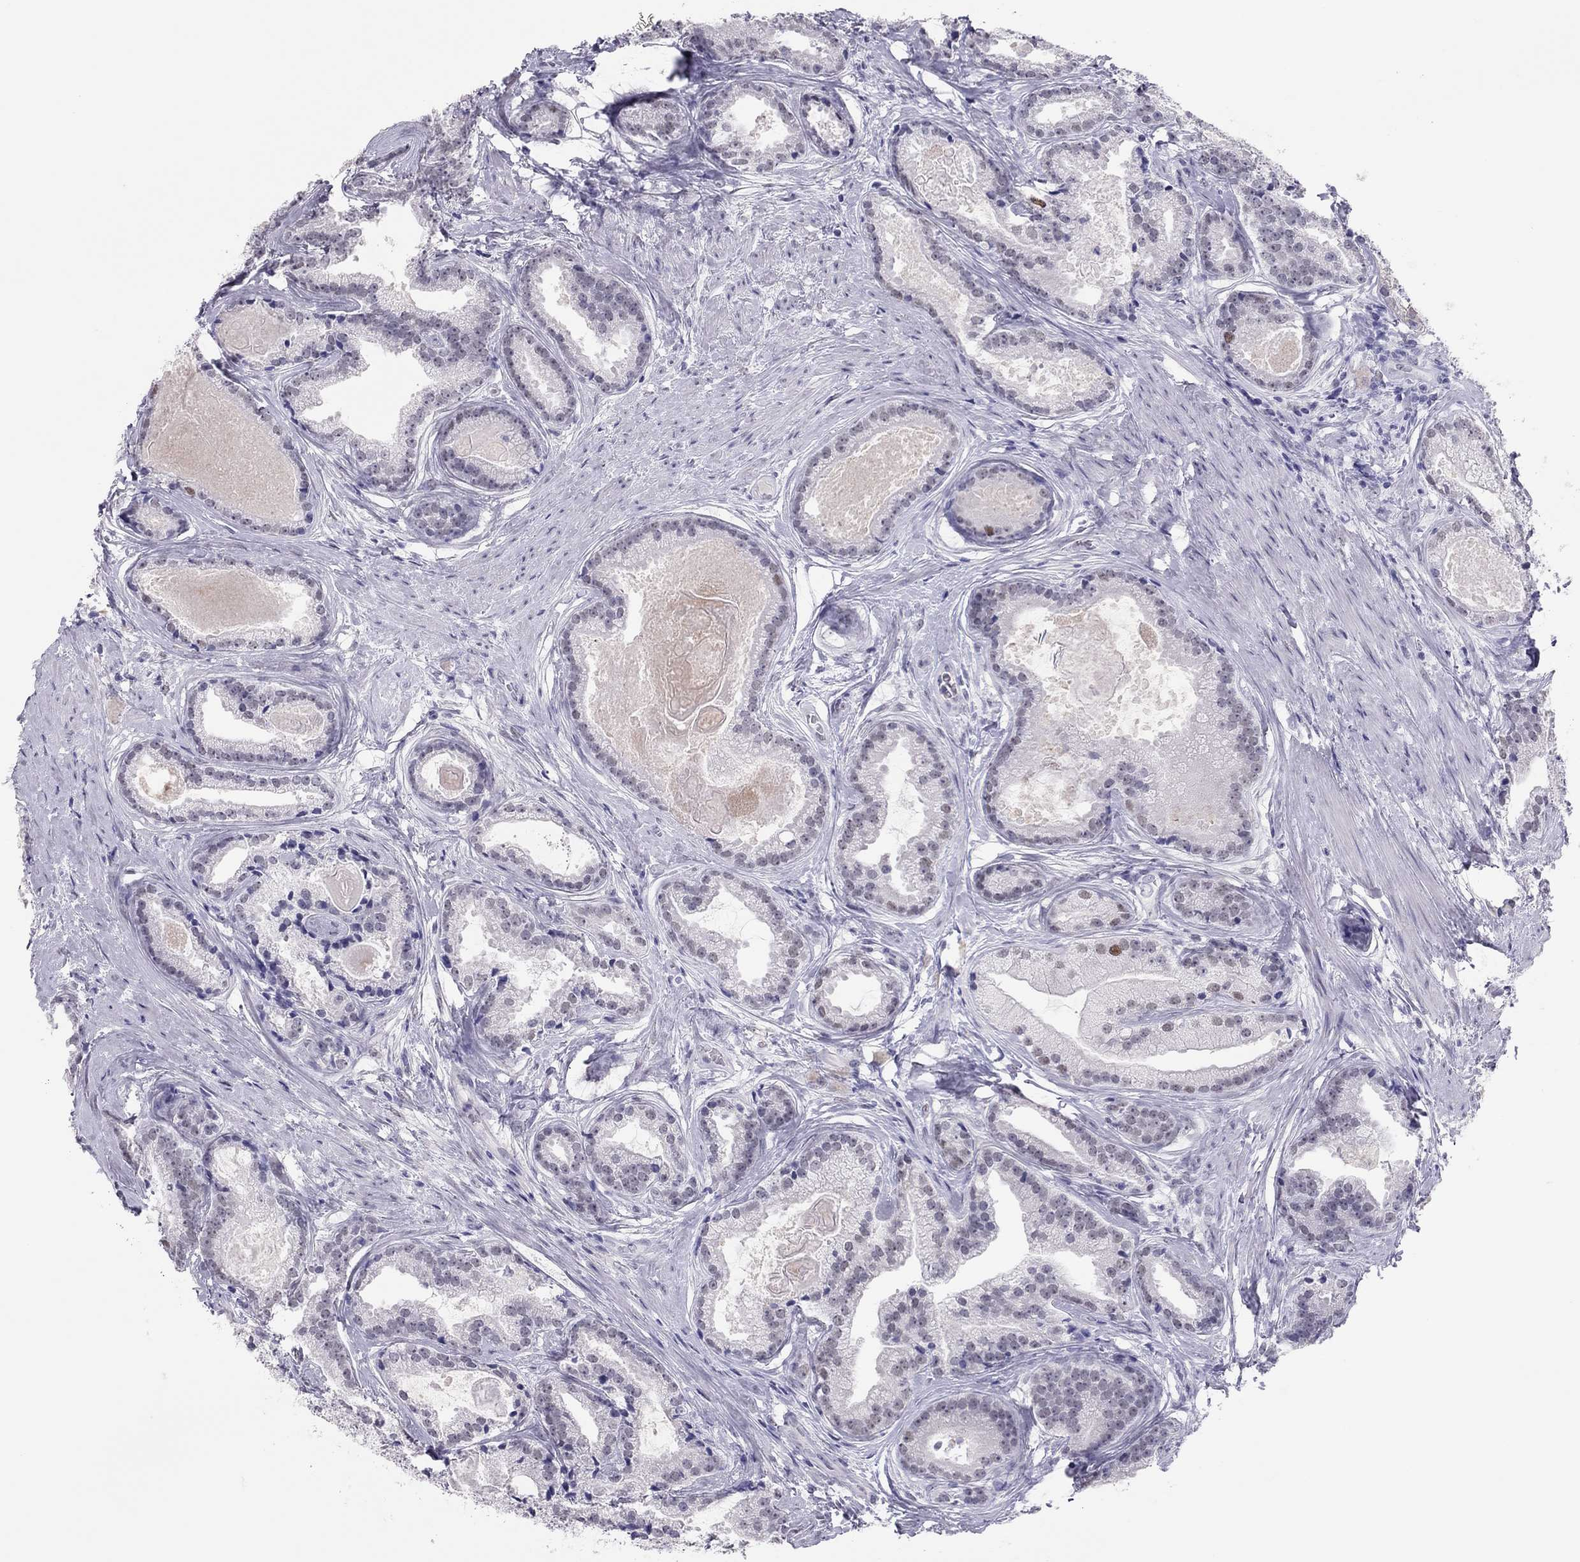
{"staining": {"intensity": "moderate", "quantity": "<25%", "location": "nuclear"}, "tissue": "prostate cancer", "cell_type": "Tumor cells", "image_type": "cancer", "snomed": [{"axis": "morphology", "description": "Adenocarcinoma, NOS"}, {"axis": "morphology", "description": "Adenocarcinoma, High grade"}, {"axis": "topography", "description": "Prostate"}], "caption": "Immunohistochemical staining of human prostate cancer (adenocarcinoma) reveals moderate nuclear protein positivity in approximately <25% of tumor cells.", "gene": "PHOX2A", "patient": {"sex": "male", "age": 64}}